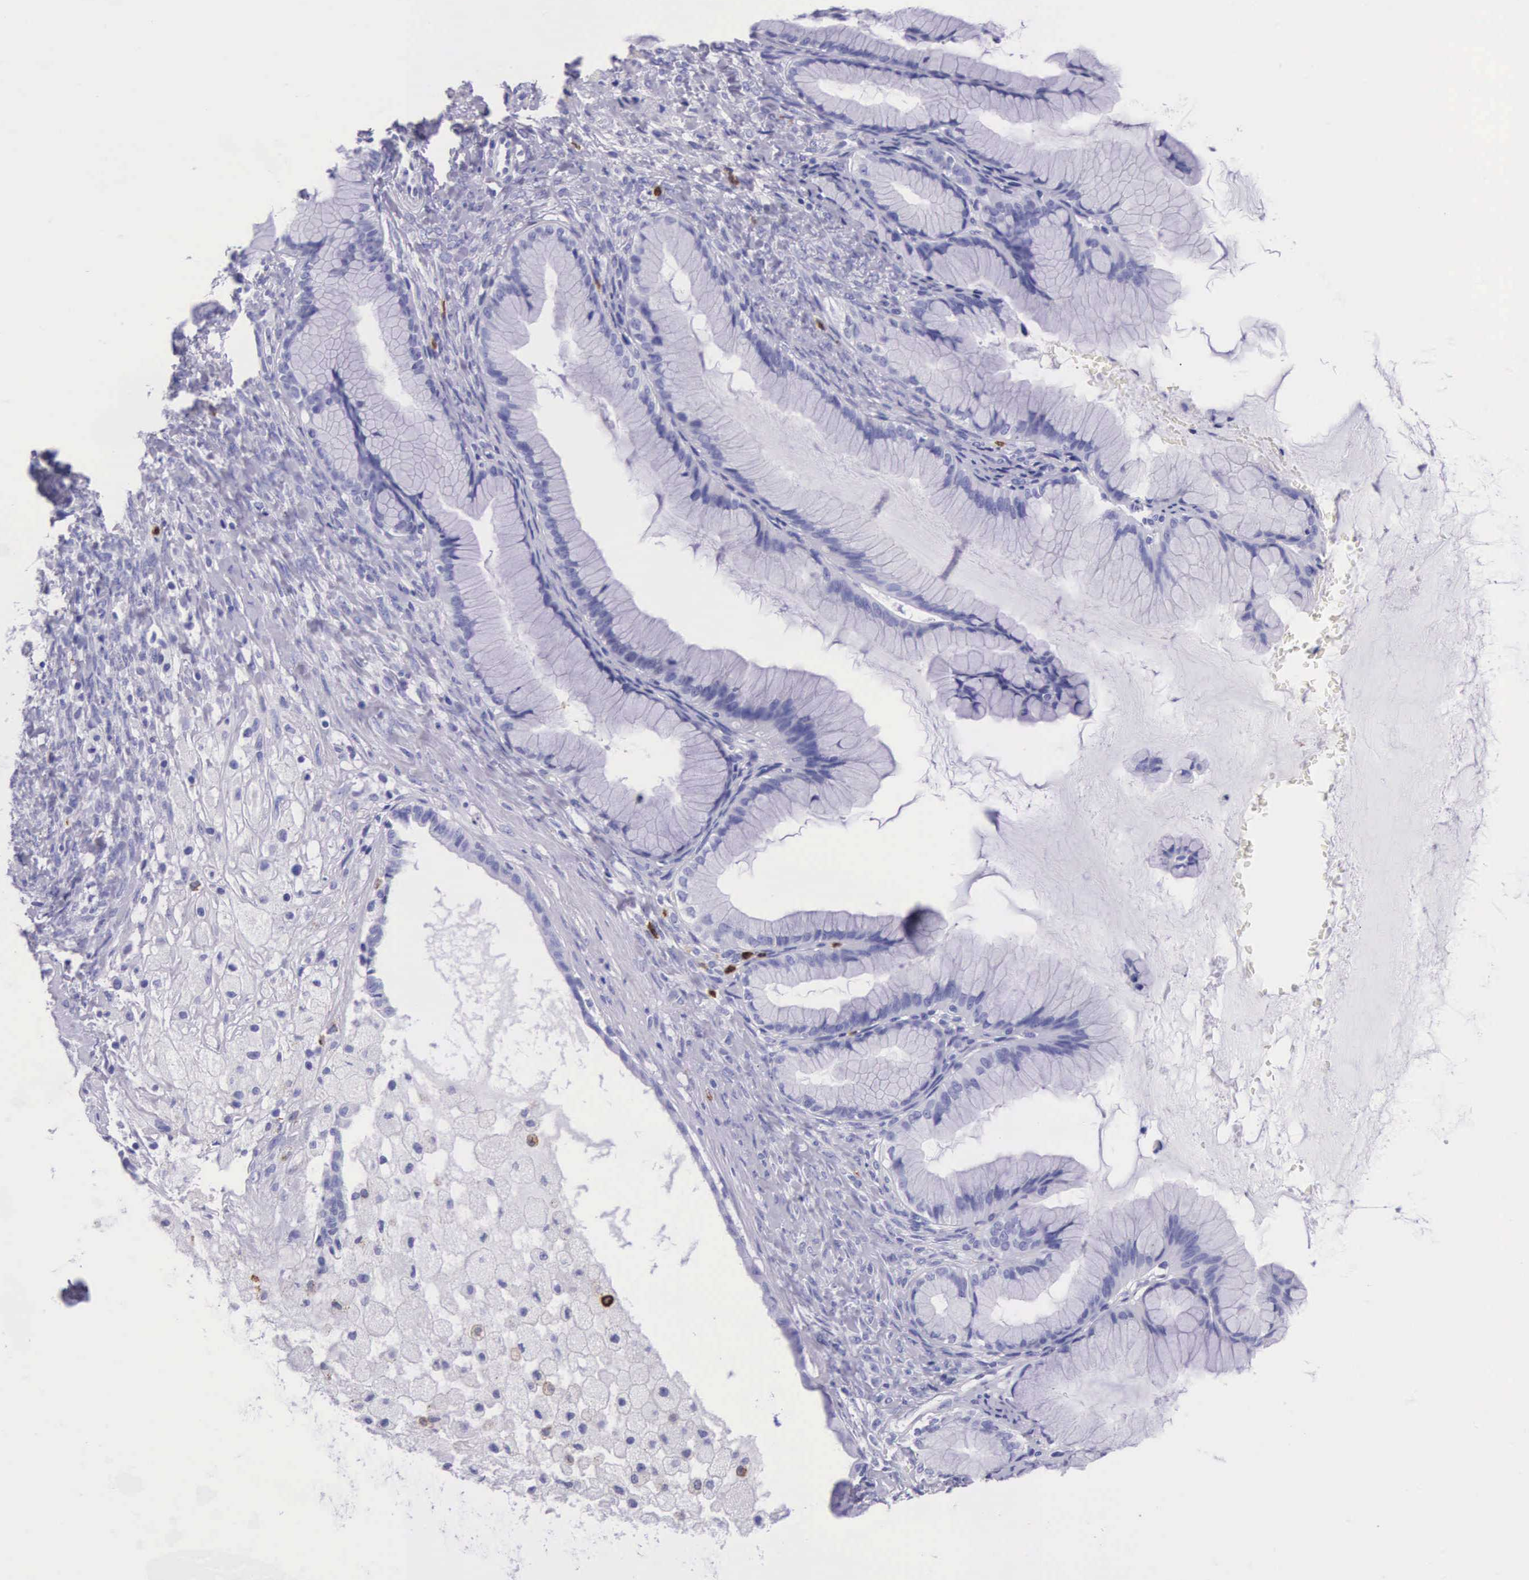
{"staining": {"intensity": "negative", "quantity": "none", "location": "none"}, "tissue": "ovarian cancer", "cell_type": "Tumor cells", "image_type": "cancer", "snomed": [{"axis": "morphology", "description": "Cystadenocarcinoma, mucinous, NOS"}, {"axis": "topography", "description": "Ovary"}], "caption": "The IHC photomicrograph has no significant expression in tumor cells of ovarian cancer tissue.", "gene": "FCN1", "patient": {"sex": "female", "age": 41}}